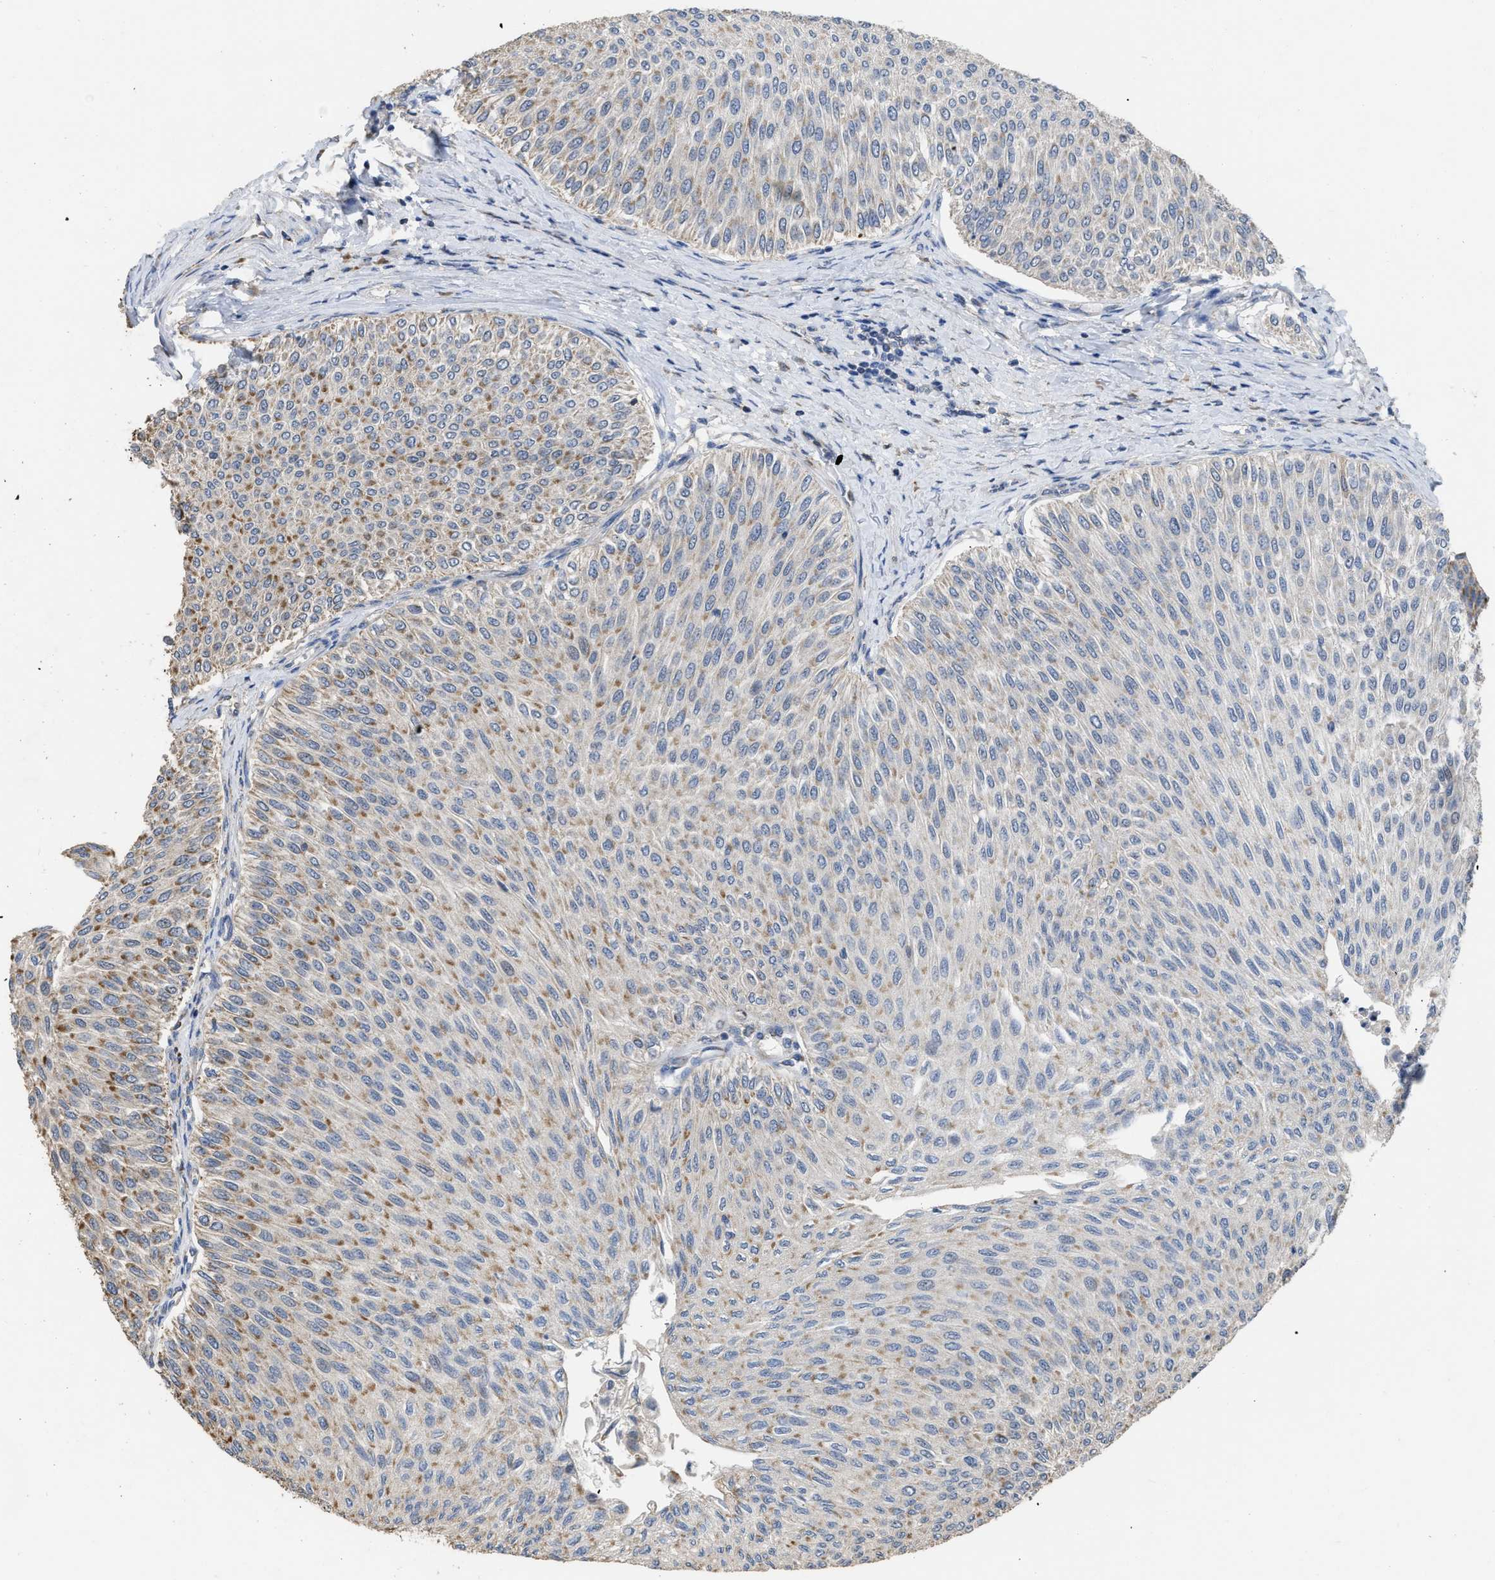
{"staining": {"intensity": "moderate", "quantity": ">75%", "location": "cytoplasmic/membranous"}, "tissue": "urothelial cancer", "cell_type": "Tumor cells", "image_type": "cancer", "snomed": [{"axis": "morphology", "description": "Urothelial carcinoma, Low grade"}, {"axis": "topography", "description": "Urinary bladder"}], "caption": "Brown immunohistochemical staining in urothelial cancer reveals moderate cytoplasmic/membranous positivity in about >75% of tumor cells. The staining was performed using DAB to visualize the protein expression in brown, while the nuclei were stained in blue with hematoxylin (Magnification: 20x).", "gene": "AK2", "patient": {"sex": "male", "age": 78}}